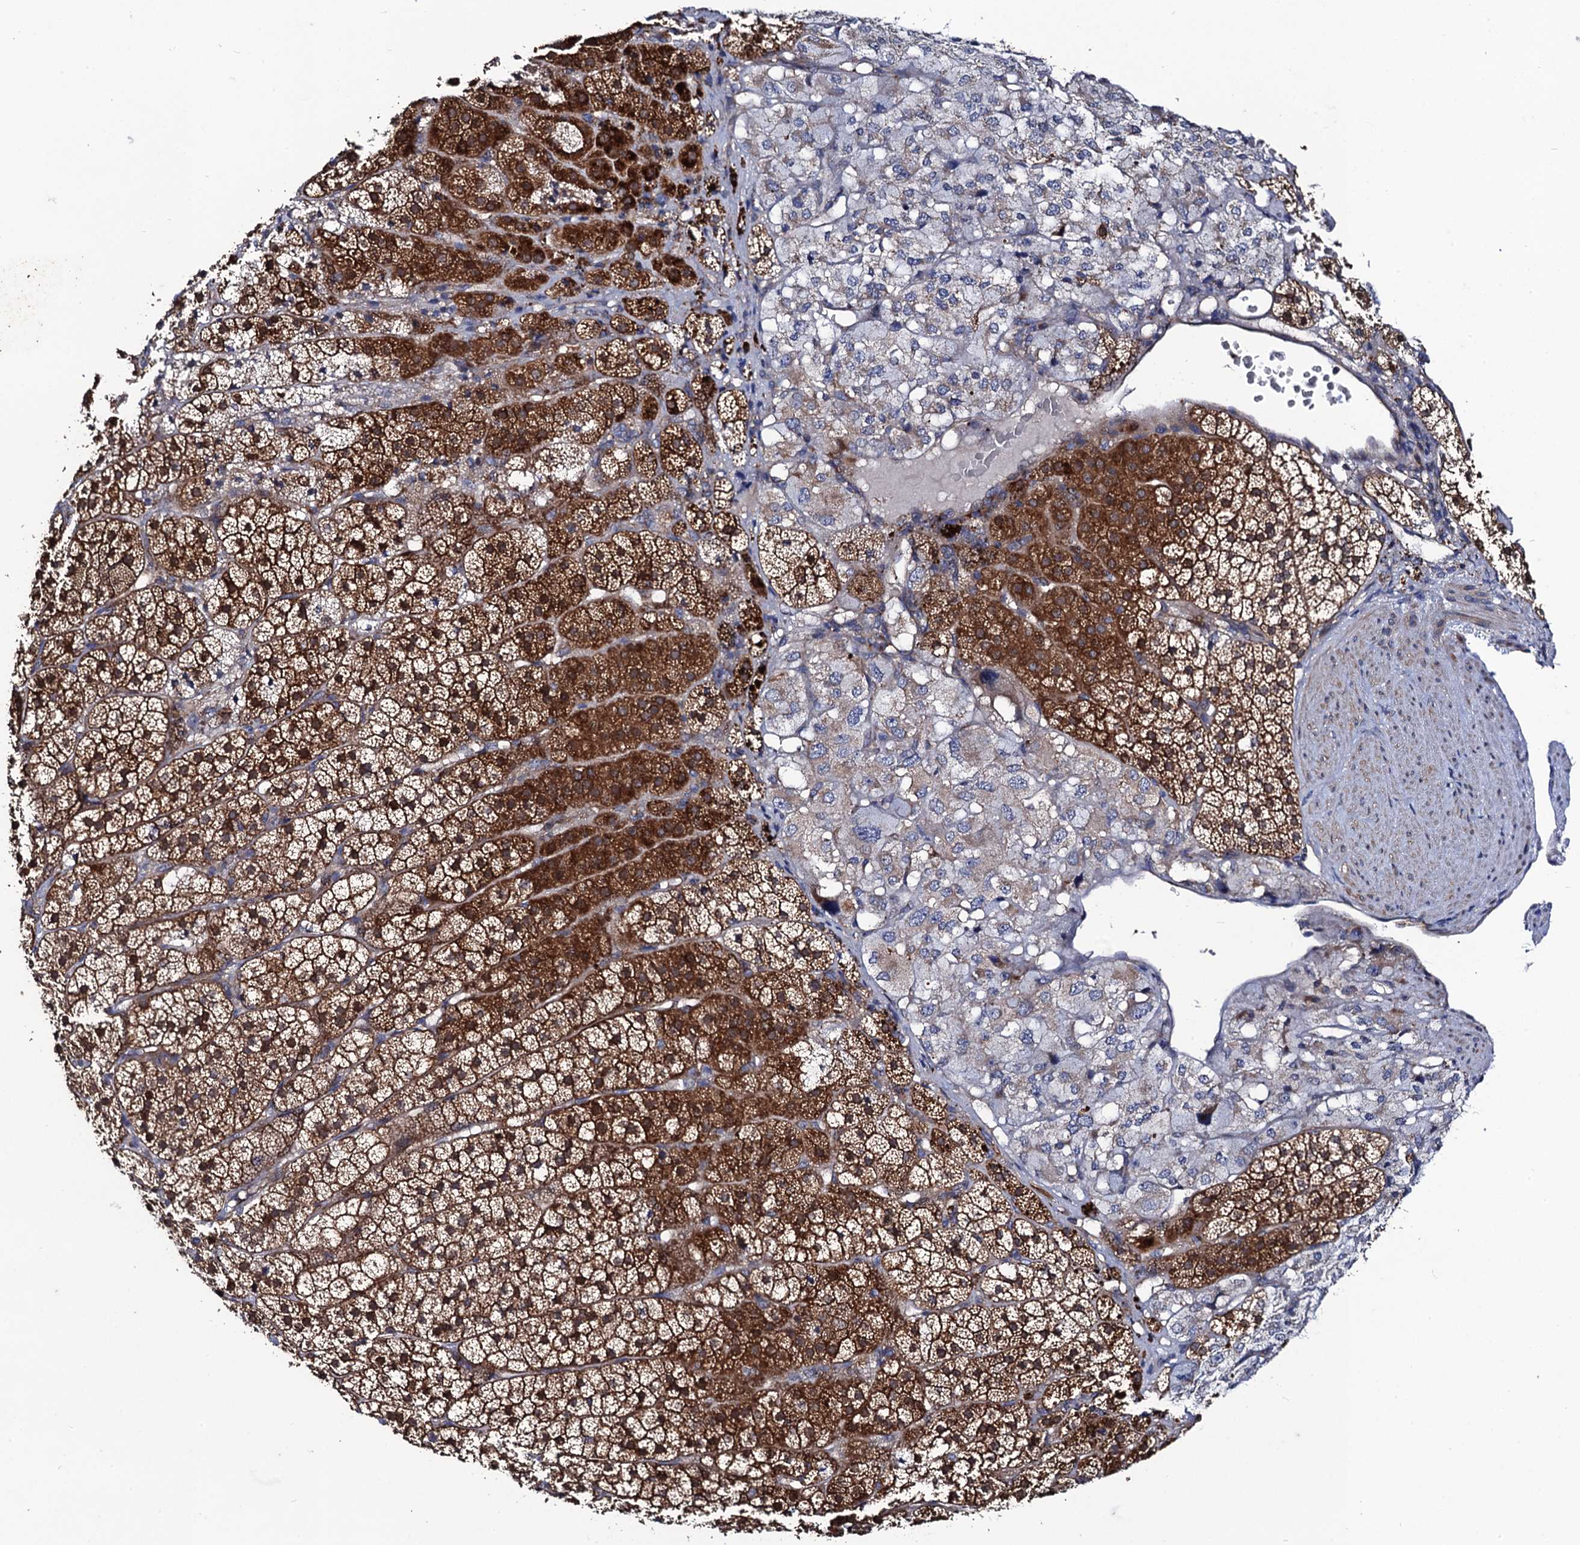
{"staining": {"intensity": "strong", "quantity": "25%-75%", "location": "cytoplasmic/membranous"}, "tissue": "adrenal gland", "cell_type": "Glandular cells", "image_type": "normal", "snomed": [{"axis": "morphology", "description": "Normal tissue, NOS"}, {"axis": "topography", "description": "Adrenal gland"}], "caption": "Protein staining displays strong cytoplasmic/membranous expression in approximately 25%-75% of glandular cells in normal adrenal gland. (Stains: DAB (3,3'-diaminobenzidine) in brown, nuclei in blue, Microscopy: brightfield microscopy at high magnification).", "gene": "DYDC1", "patient": {"sex": "female", "age": 44}}